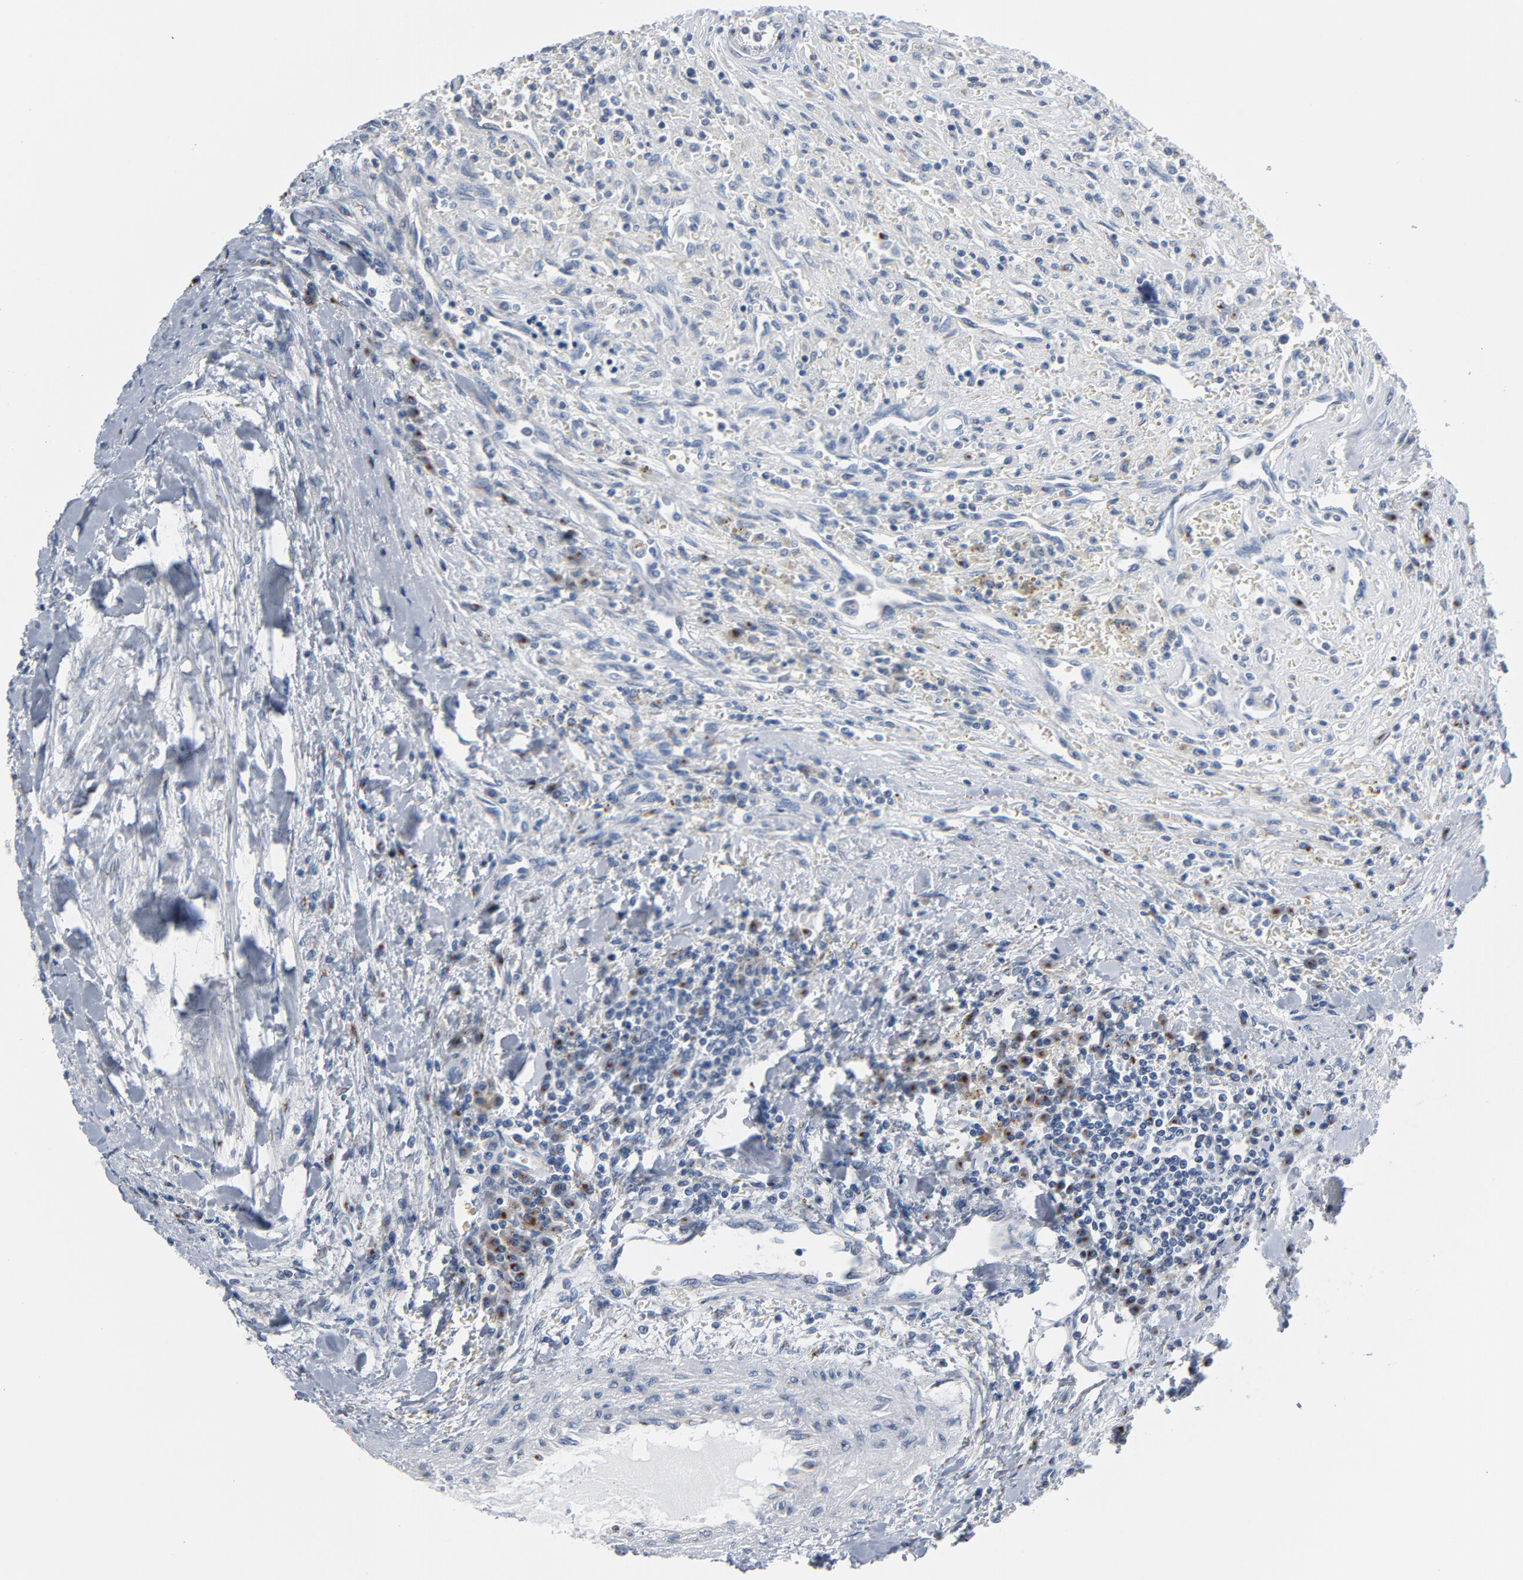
{"staining": {"intensity": "moderate", "quantity": "<25%", "location": "cytoplasmic/membranous"}, "tissue": "renal cancer", "cell_type": "Tumor cells", "image_type": "cancer", "snomed": [{"axis": "morphology", "description": "Normal tissue, NOS"}, {"axis": "morphology", "description": "Adenocarcinoma, NOS"}, {"axis": "topography", "description": "Kidney"}], "caption": "Immunohistochemistry (IHC) micrograph of neoplastic tissue: adenocarcinoma (renal) stained using immunohistochemistry (IHC) shows low levels of moderate protein expression localized specifically in the cytoplasmic/membranous of tumor cells, appearing as a cytoplasmic/membranous brown color.", "gene": "YIPF6", "patient": {"sex": "male", "age": 71}}